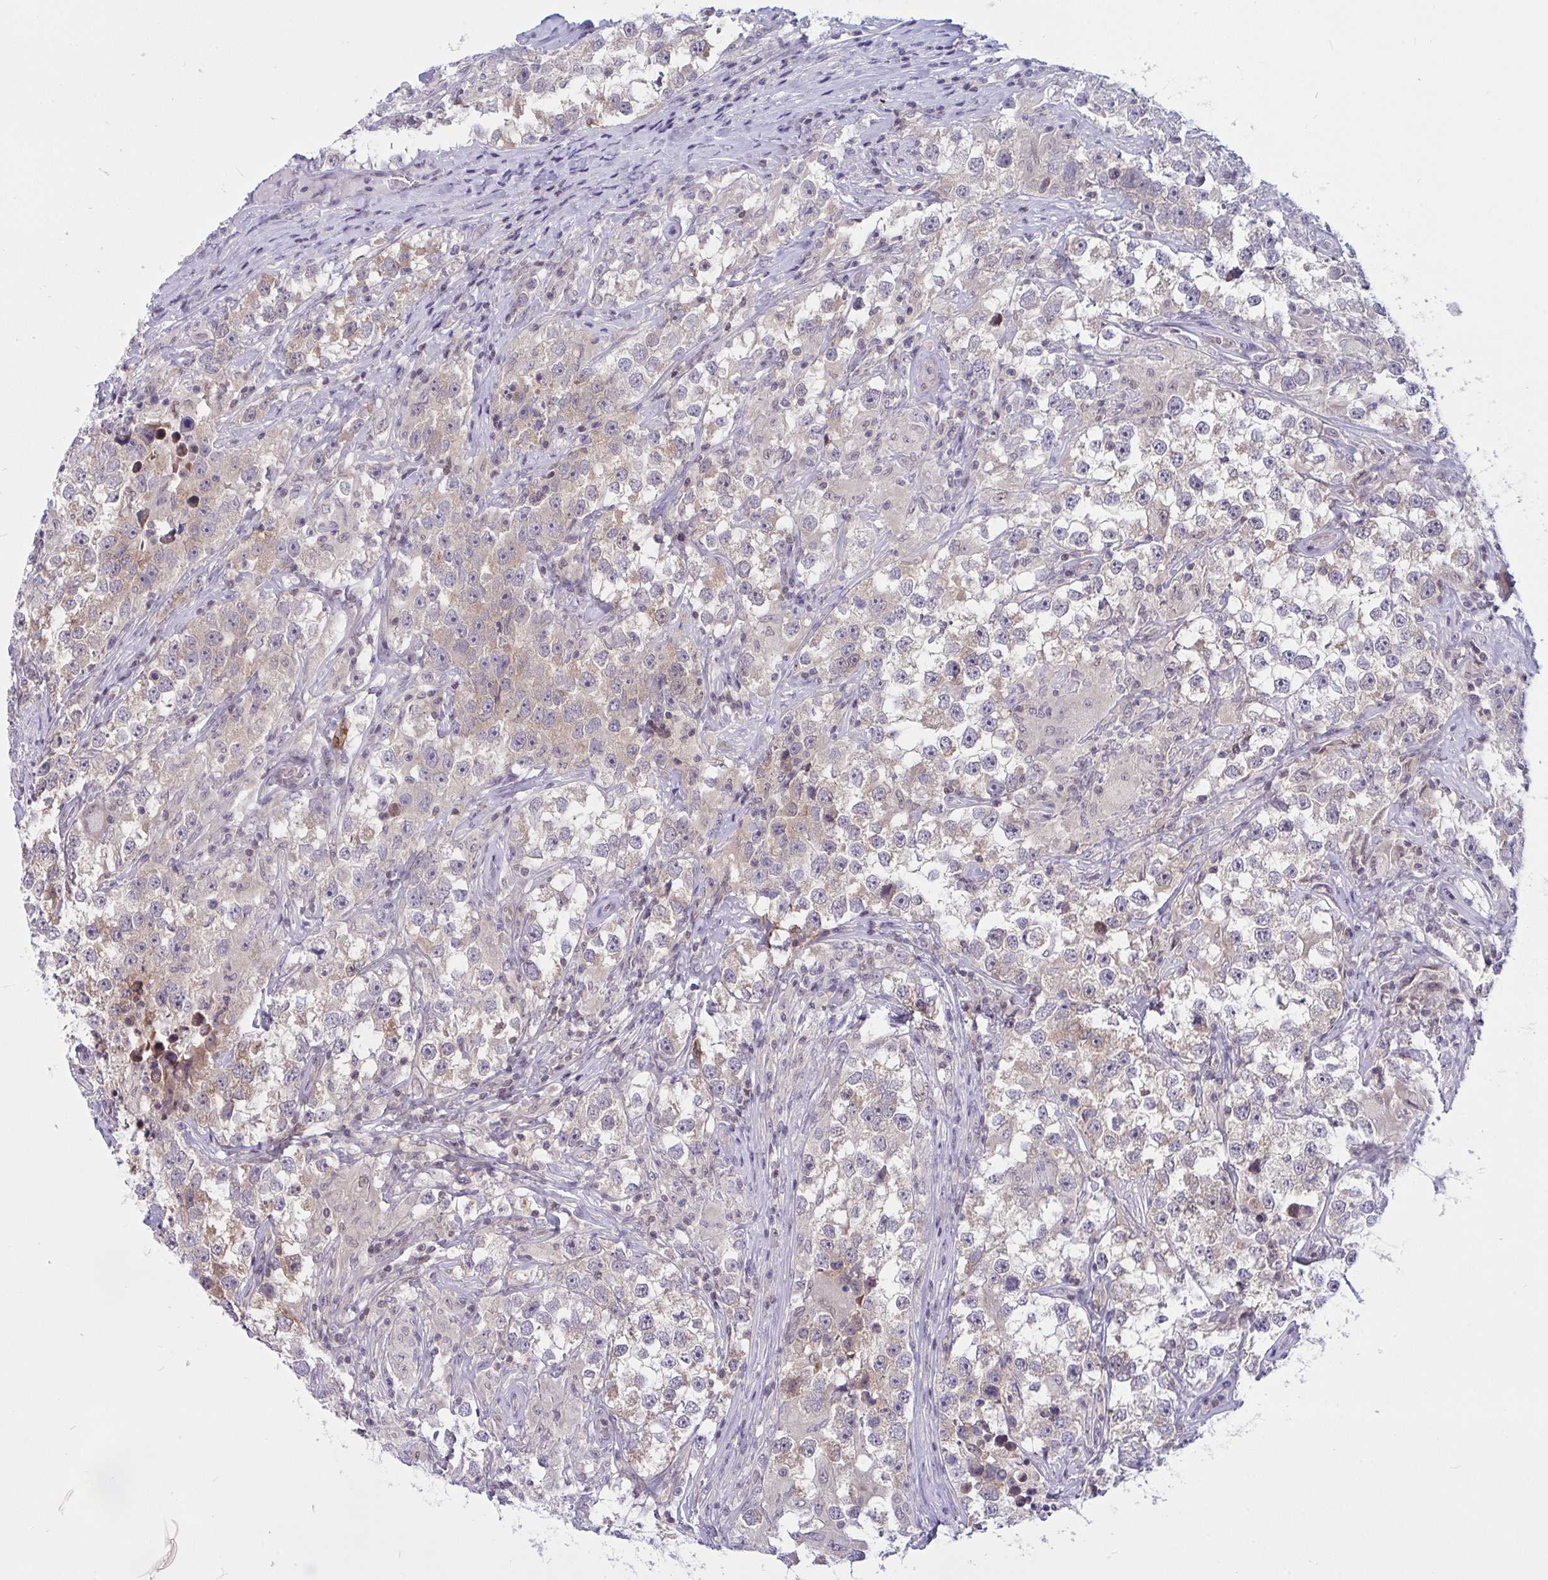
{"staining": {"intensity": "weak", "quantity": "25%-75%", "location": "cytoplasmic/membranous"}, "tissue": "testis cancer", "cell_type": "Tumor cells", "image_type": "cancer", "snomed": [{"axis": "morphology", "description": "Seminoma, NOS"}, {"axis": "topography", "description": "Testis"}], "caption": "Tumor cells exhibit low levels of weak cytoplasmic/membranous expression in approximately 25%-75% of cells in testis cancer.", "gene": "TSN", "patient": {"sex": "male", "age": 46}}